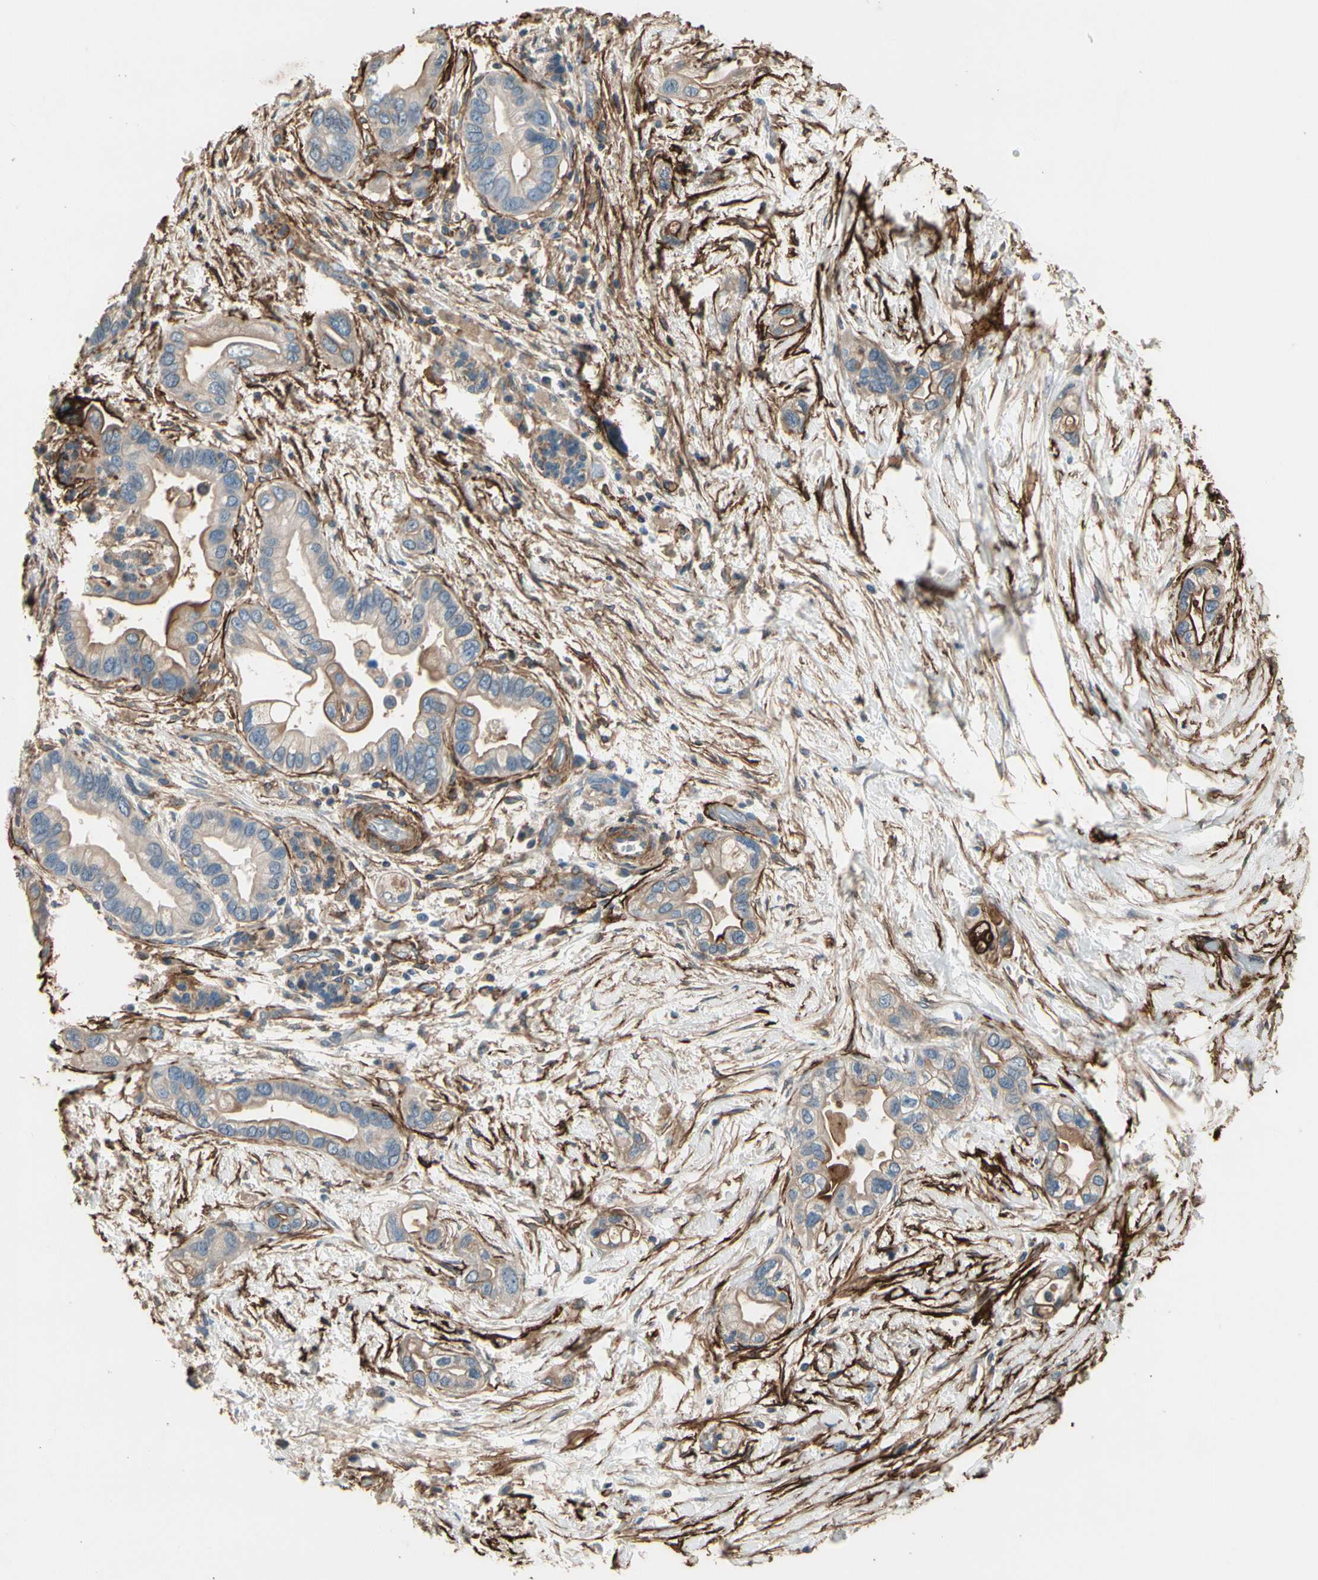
{"staining": {"intensity": "moderate", "quantity": ">75%", "location": "cytoplasmic/membranous"}, "tissue": "pancreatic cancer", "cell_type": "Tumor cells", "image_type": "cancer", "snomed": [{"axis": "morphology", "description": "Adenocarcinoma, NOS"}, {"axis": "topography", "description": "Pancreas"}], "caption": "Immunohistochemical staining of pancreatic cancer demonstrates moderate cytoplasmic/membranous protein expression in approximately >75% of tumor cells.", "gene": "SUSD2", "patient": {"sex": "female", "age": 77}}